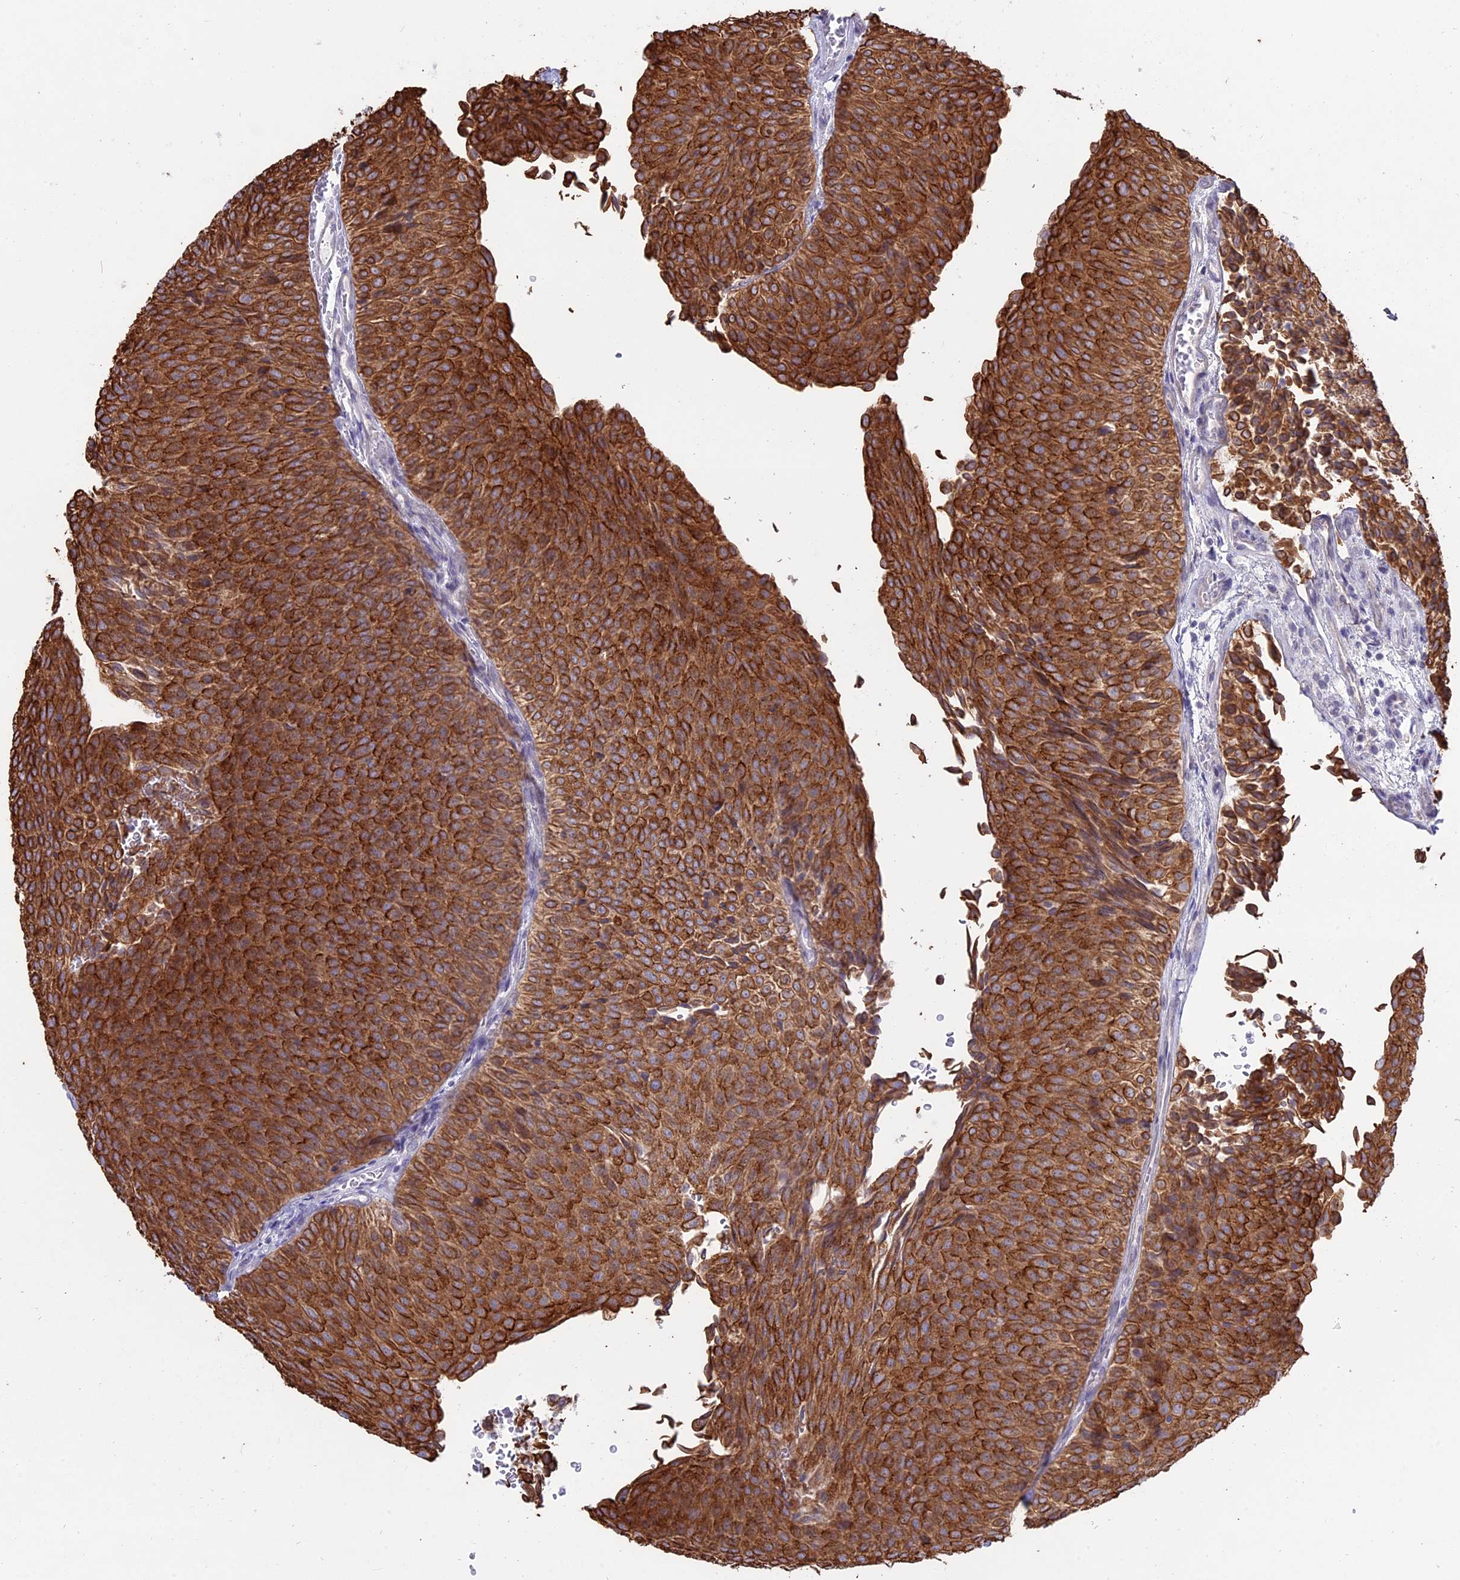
{"staining": {"intensity": "strong", "quantity": ">75%", "location": "cytoplasmic/membranous"}, "tissue": "urothelial cancer", "cell_type": "Tumor cells", "image_type": "cancer", "snomed": [{"axis": "morphology", "description": "Urothelial carcinoma, Low grade"}, {"axis": "topography", "description": "Urinary bladder"}], "caption": "A photomicrograph of human low-grade urothelial carcinoma stained for a protein displays strong cytoplasmic/membranous brown staining in tumor cells. (DAB IHC, brown staining for protein, blue staining for nuclei).", "gene": "MYO5B", "patient": {"sex": "male", "age": 78}}